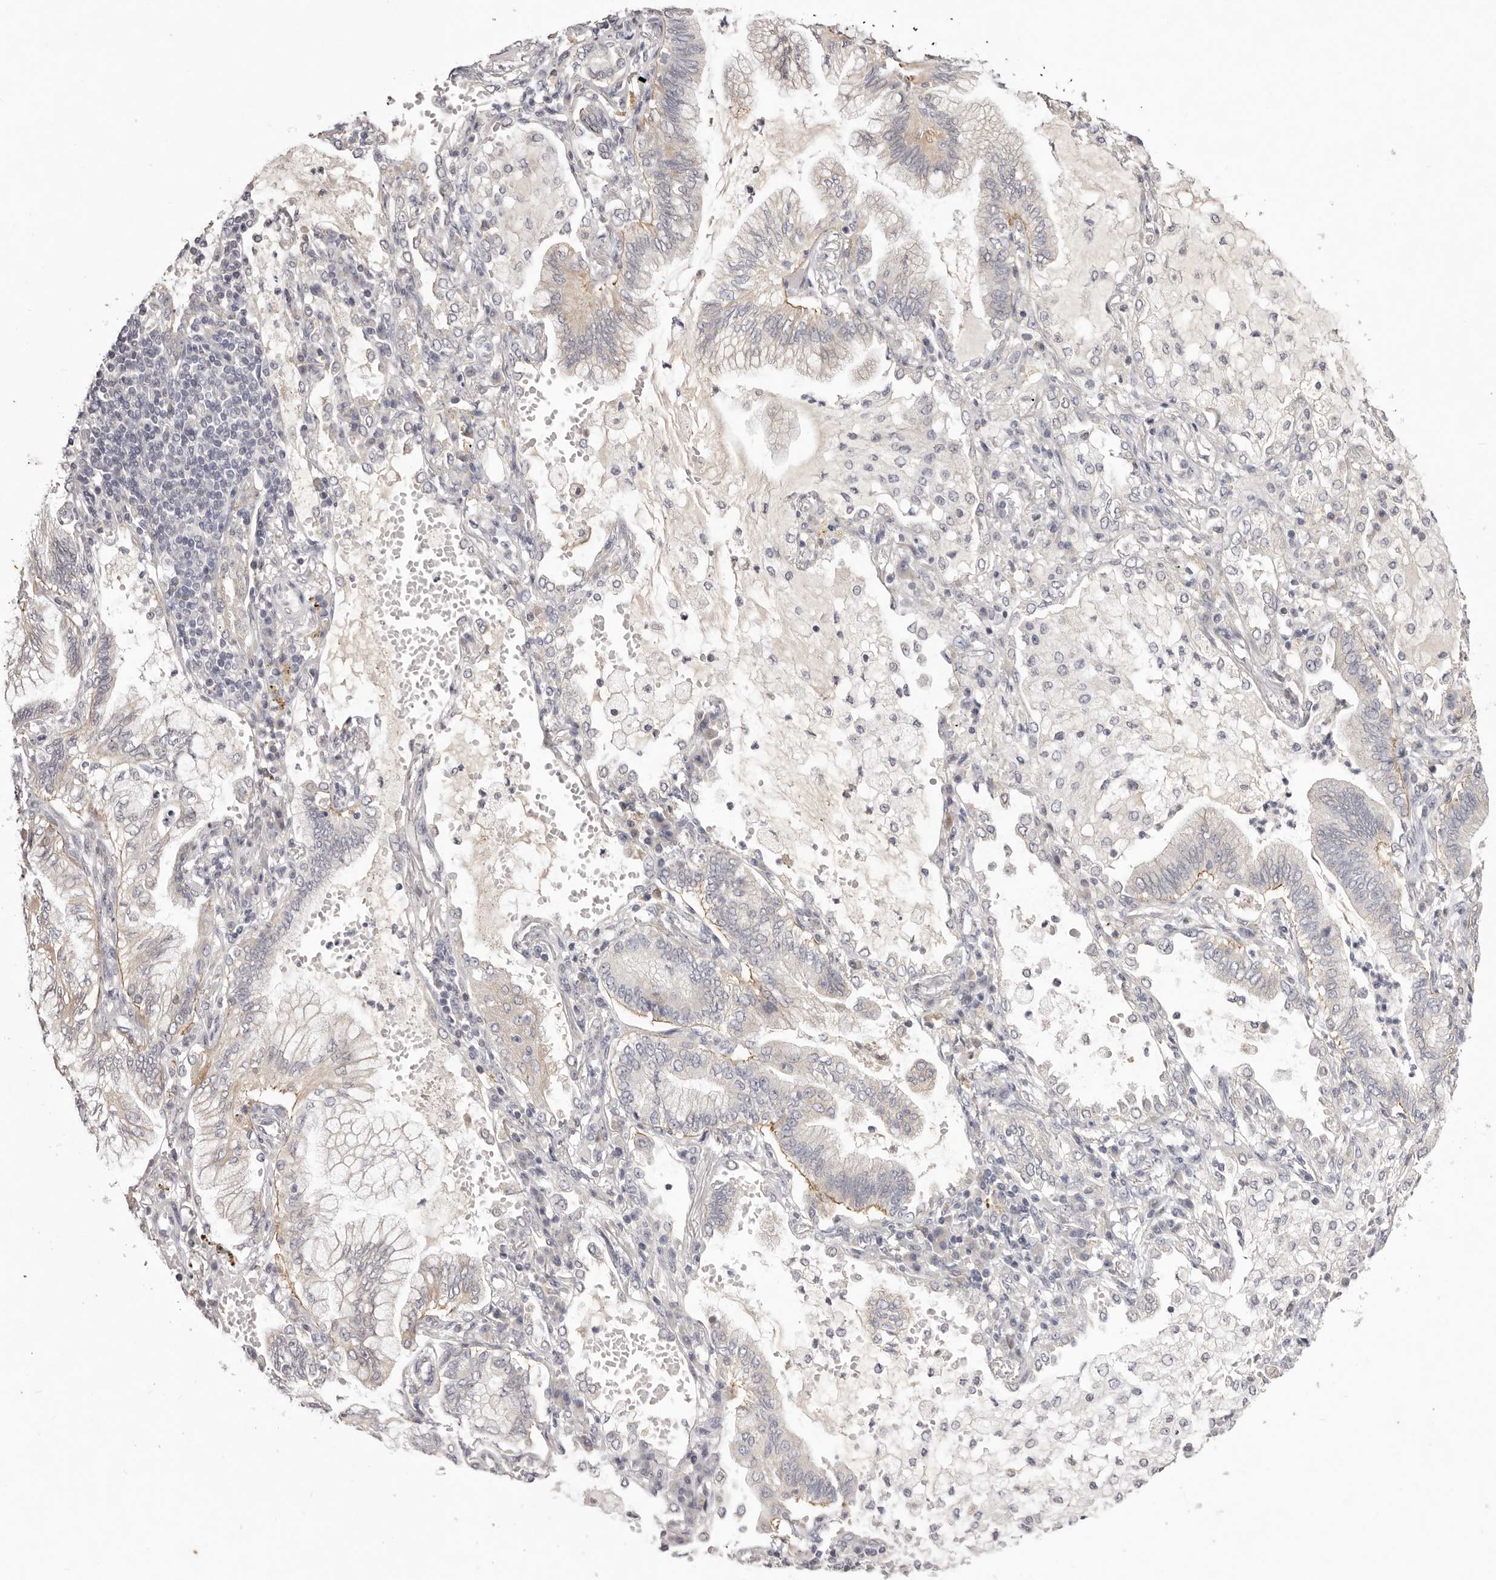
{"staining": {"intensity": "negative", "quantity": "none", "location": "none"}, "tissue": "lung cancer", "cell_type": "Tumor cells", "image_type": "cancer", "snomed": [{"axis": "morphology", "description": "Adenocarcinoma, NOS"}, {"axis": "topography", "description": "Lung"}], "caption": "This is an immunohistochemistry image of lung cancer. There is no positivity in tumor cells.", "gene": "GARNL3", "patient": {"sex": "female", "age": 70}}